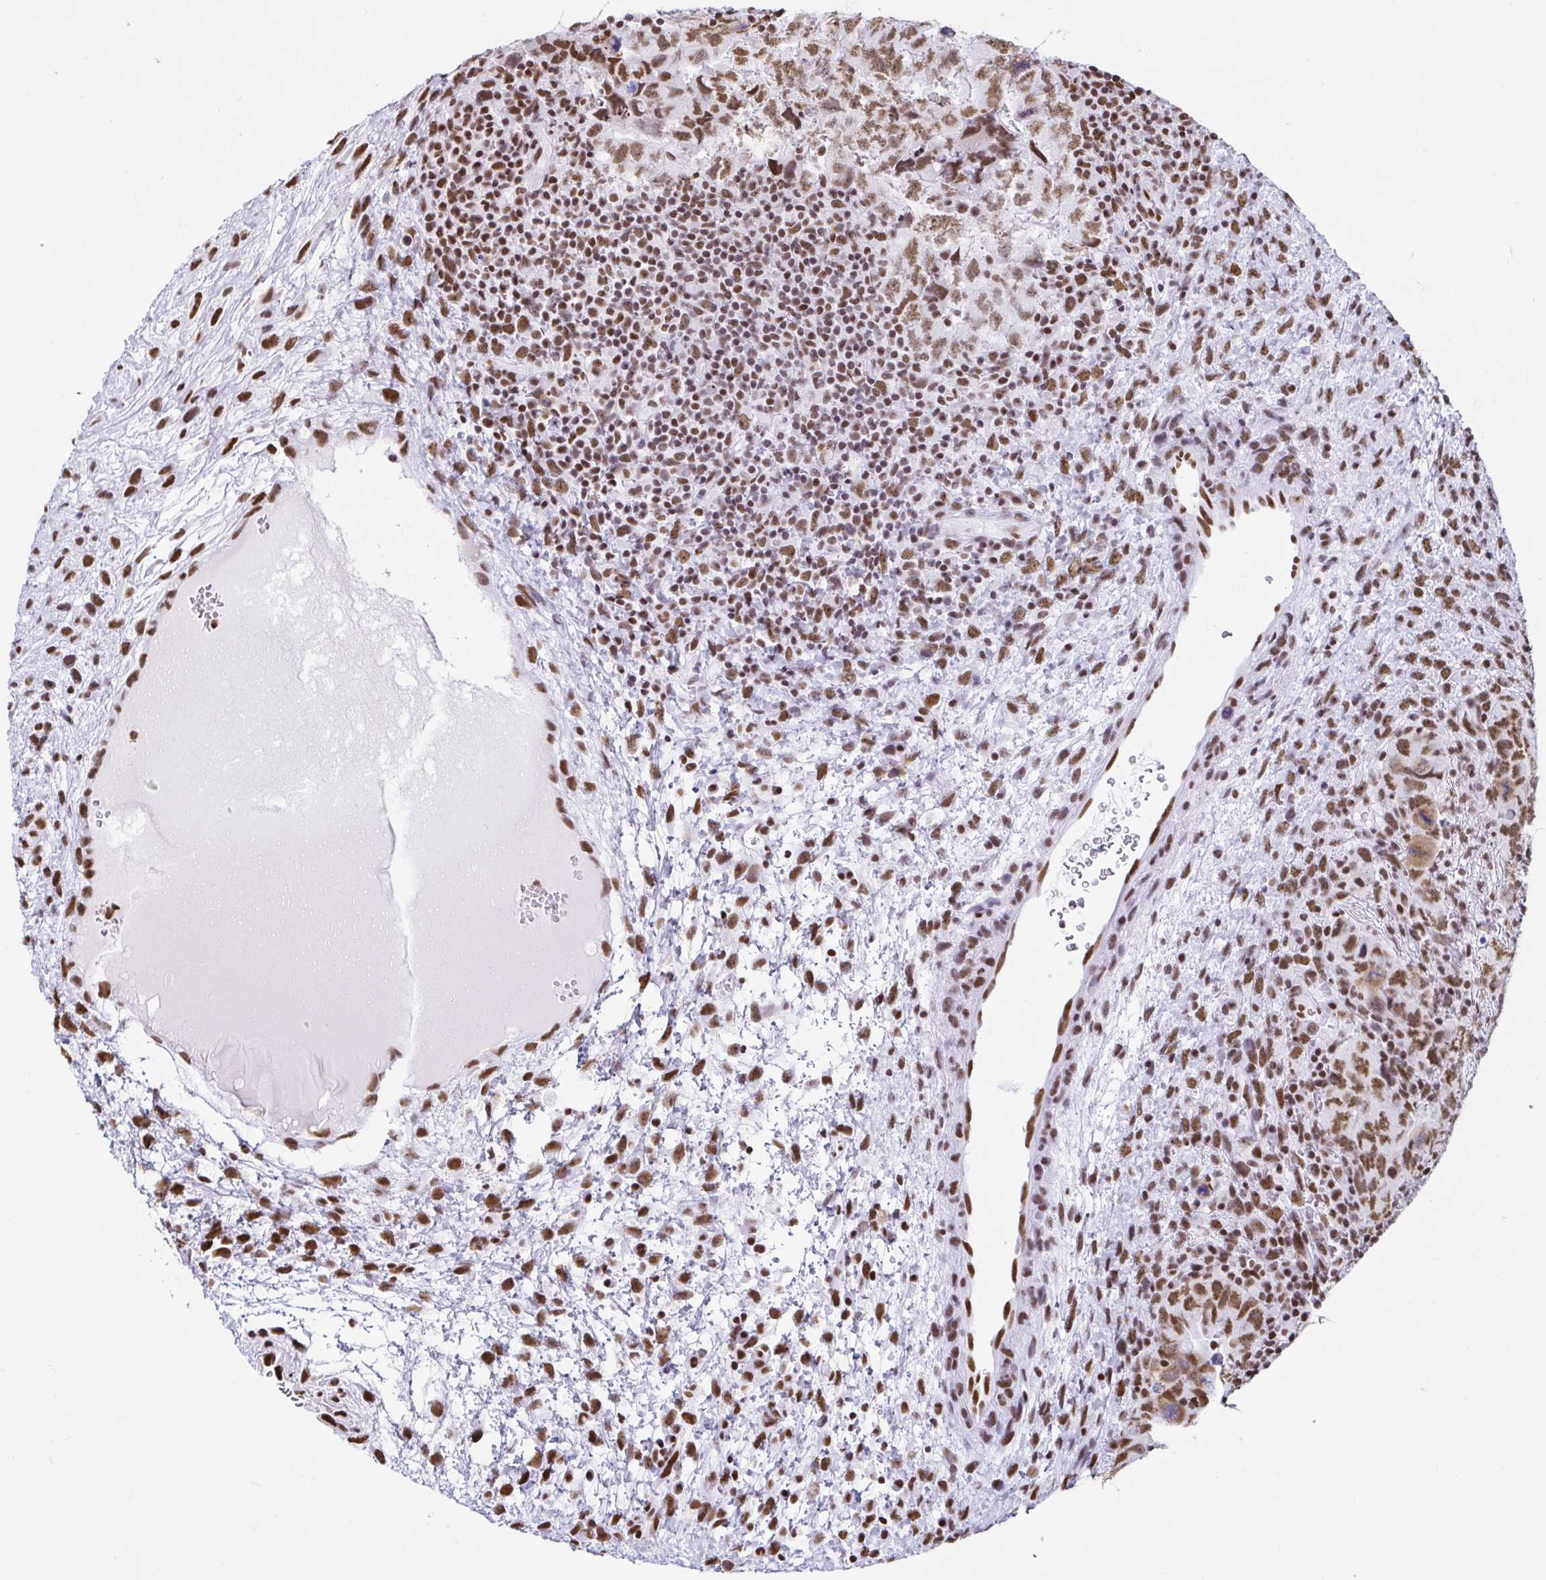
{"staining": {"intensity": "moderate", "quantity": ">75%", "location": "nuclear"}, "tissue": "testis cancer", "cell_type": "Tumor cells", "image_type": "cancer", "snomed": [{"axis": "morphology", "description": "Carcinoma, Embryonal, NOS"}, {"axis": "topography", "description": "Testis"}], "caption": "Protein staining of testis cancer (embryonal carcinoma) tissue demonstrates moderate nuclear expression in about >75% of tumor cells. (IHC, brightfield microscopy, high magnification).", "gene": "EWSR1", "patient": {"sex": "male", "age": 24}}